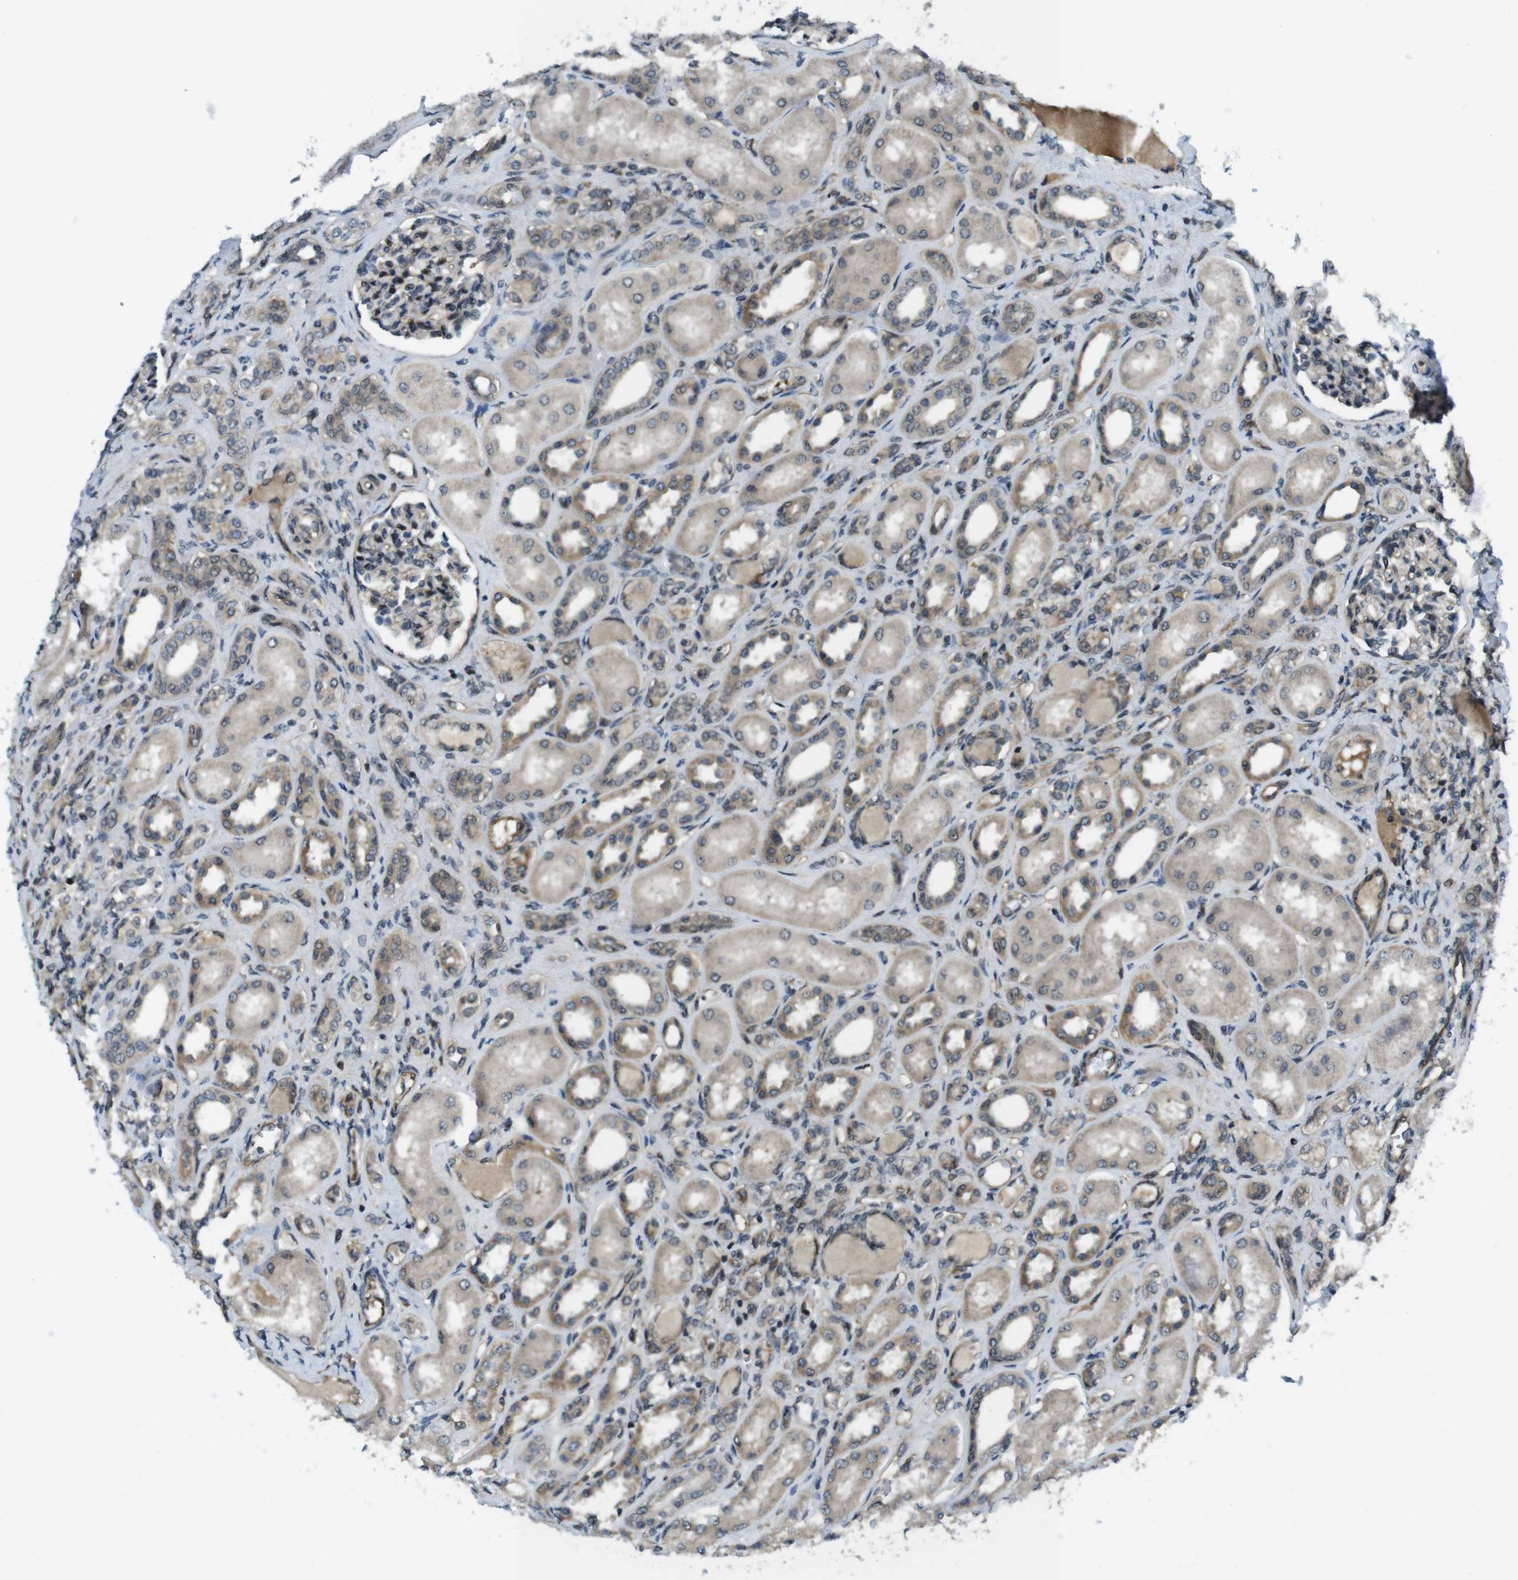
{"staining": {"intensity": "moderate", "quantity": "25%-75%", "location": "cytoplasmic/membranous,nuclear"}, "tissue": "kidney", "cell_type": "Cells in glomeruli", "image_type": "normal", "snomed": [{"axis": "morphology", "description": "Normal tissue, NOS"}, {"axis": "topography", "description": "Kidney"}], "caption": "Human kidney stained with a protein marker reveals moderate staining in cells in glomeruli.", "gene": "TIAM2", "patient": {"sex": "male", "age": 7}}